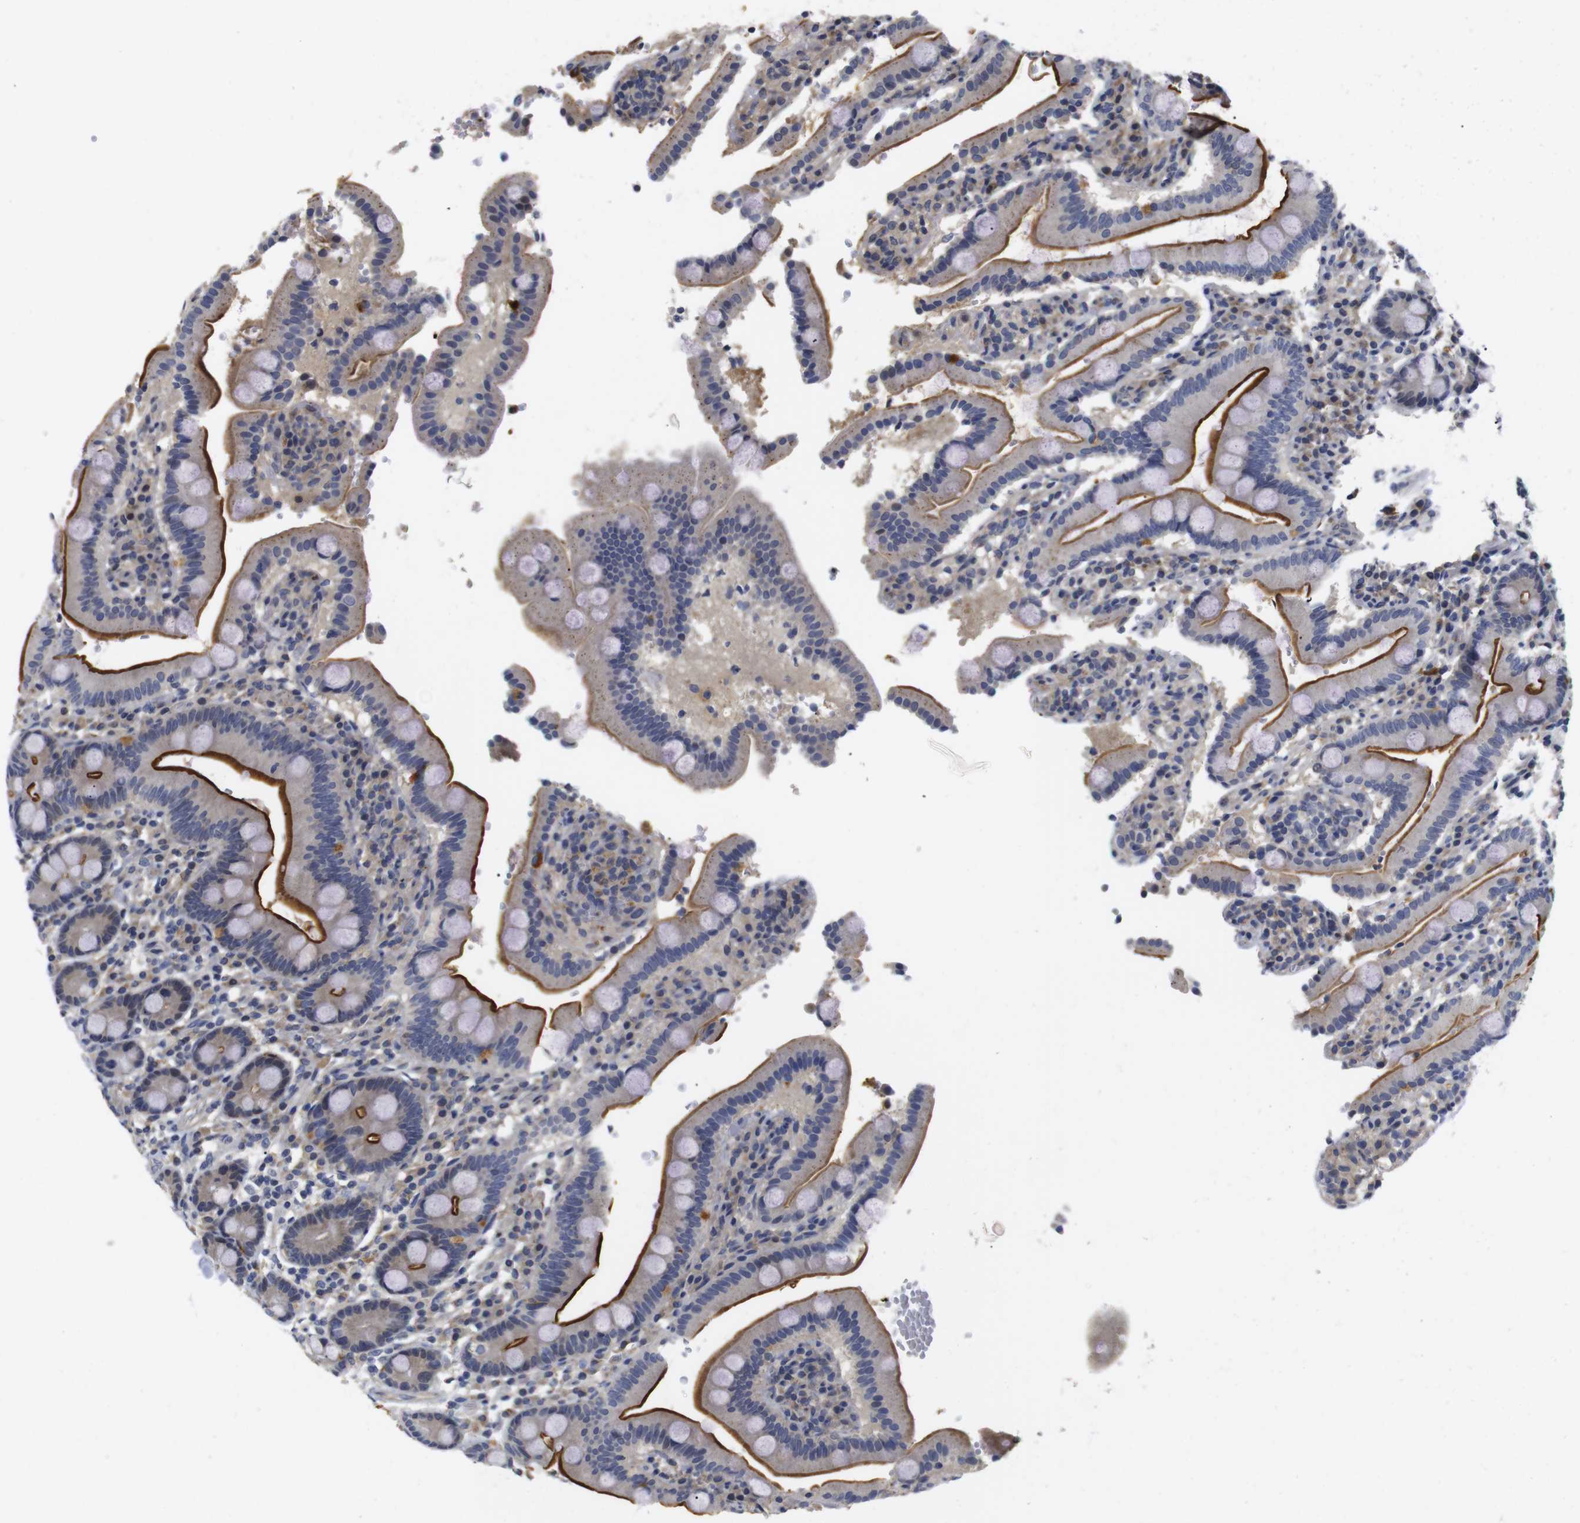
{"staining": {"intensity": "moderate", "quantity": "<25%", "location": "cytoplasmic/membranous"}, "tissue": "duodenum", "cell_type": "Glandular cells", "image_type": "normal", "snomed": [{"axis": "morphology", "description": "Normal tissue, NOS"}, {"axis": "topography", "description": "Small intestine, NOS"}], "caption": "Protein expression by IHC shows moderate cytoplasmic/membranous staining in approximately <25% of glandular cells in benign duodenum. The staining is performed using DAB brown chromogen to label protein expression. The nuclei are counter-stained blue using hematoxylin.", "gene": "FNTA", "patient": {"sex": "female", "age": 71}}